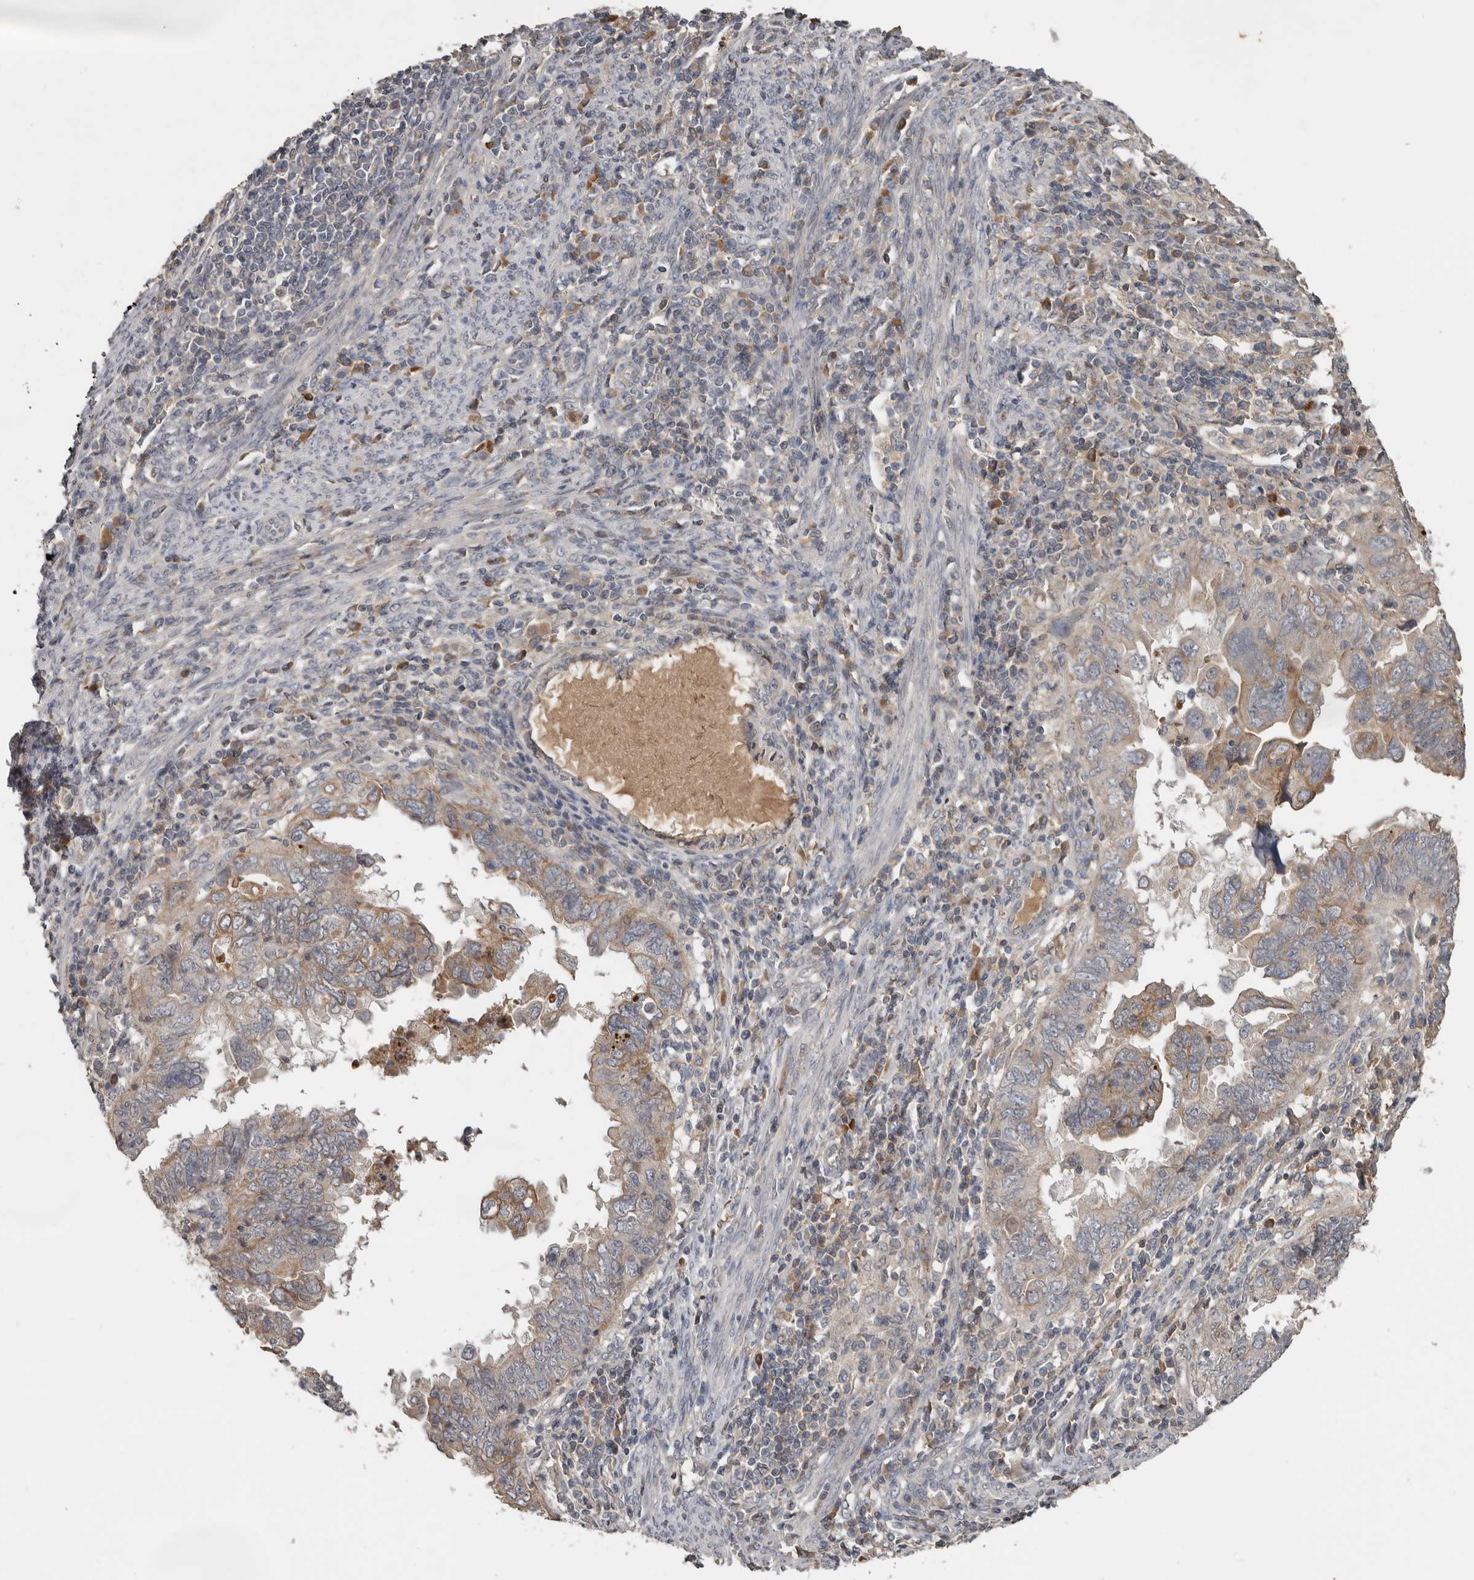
{"staining": {"intensity": "moderate", "quantity": "<25%", "location": "cytoplasmic/membranous"}, "tissue": "endometrial cancer", "cell_type": "Tumor cells", "image_type": "cancer", "snomed": [{"axis": "morphology", "description": "Adenocarcinoma, NOS"}, {"axis": "topography", "description": "Uterus"}], "caption": "Immunohistochemistry (IHC) histopathology image of neoplastic tissue: endometrial cancer (adenocarcinoma) stained using immunohistochemistry (IHC) reveals low levels of moderate protein expression localized specifically in the cytoplasmic/membranous of tumor cells, appearing as a cytoplasmic/membranous brown color.", "gene": "NMUR1", "patient": {"sex": "female", "age": 77}}